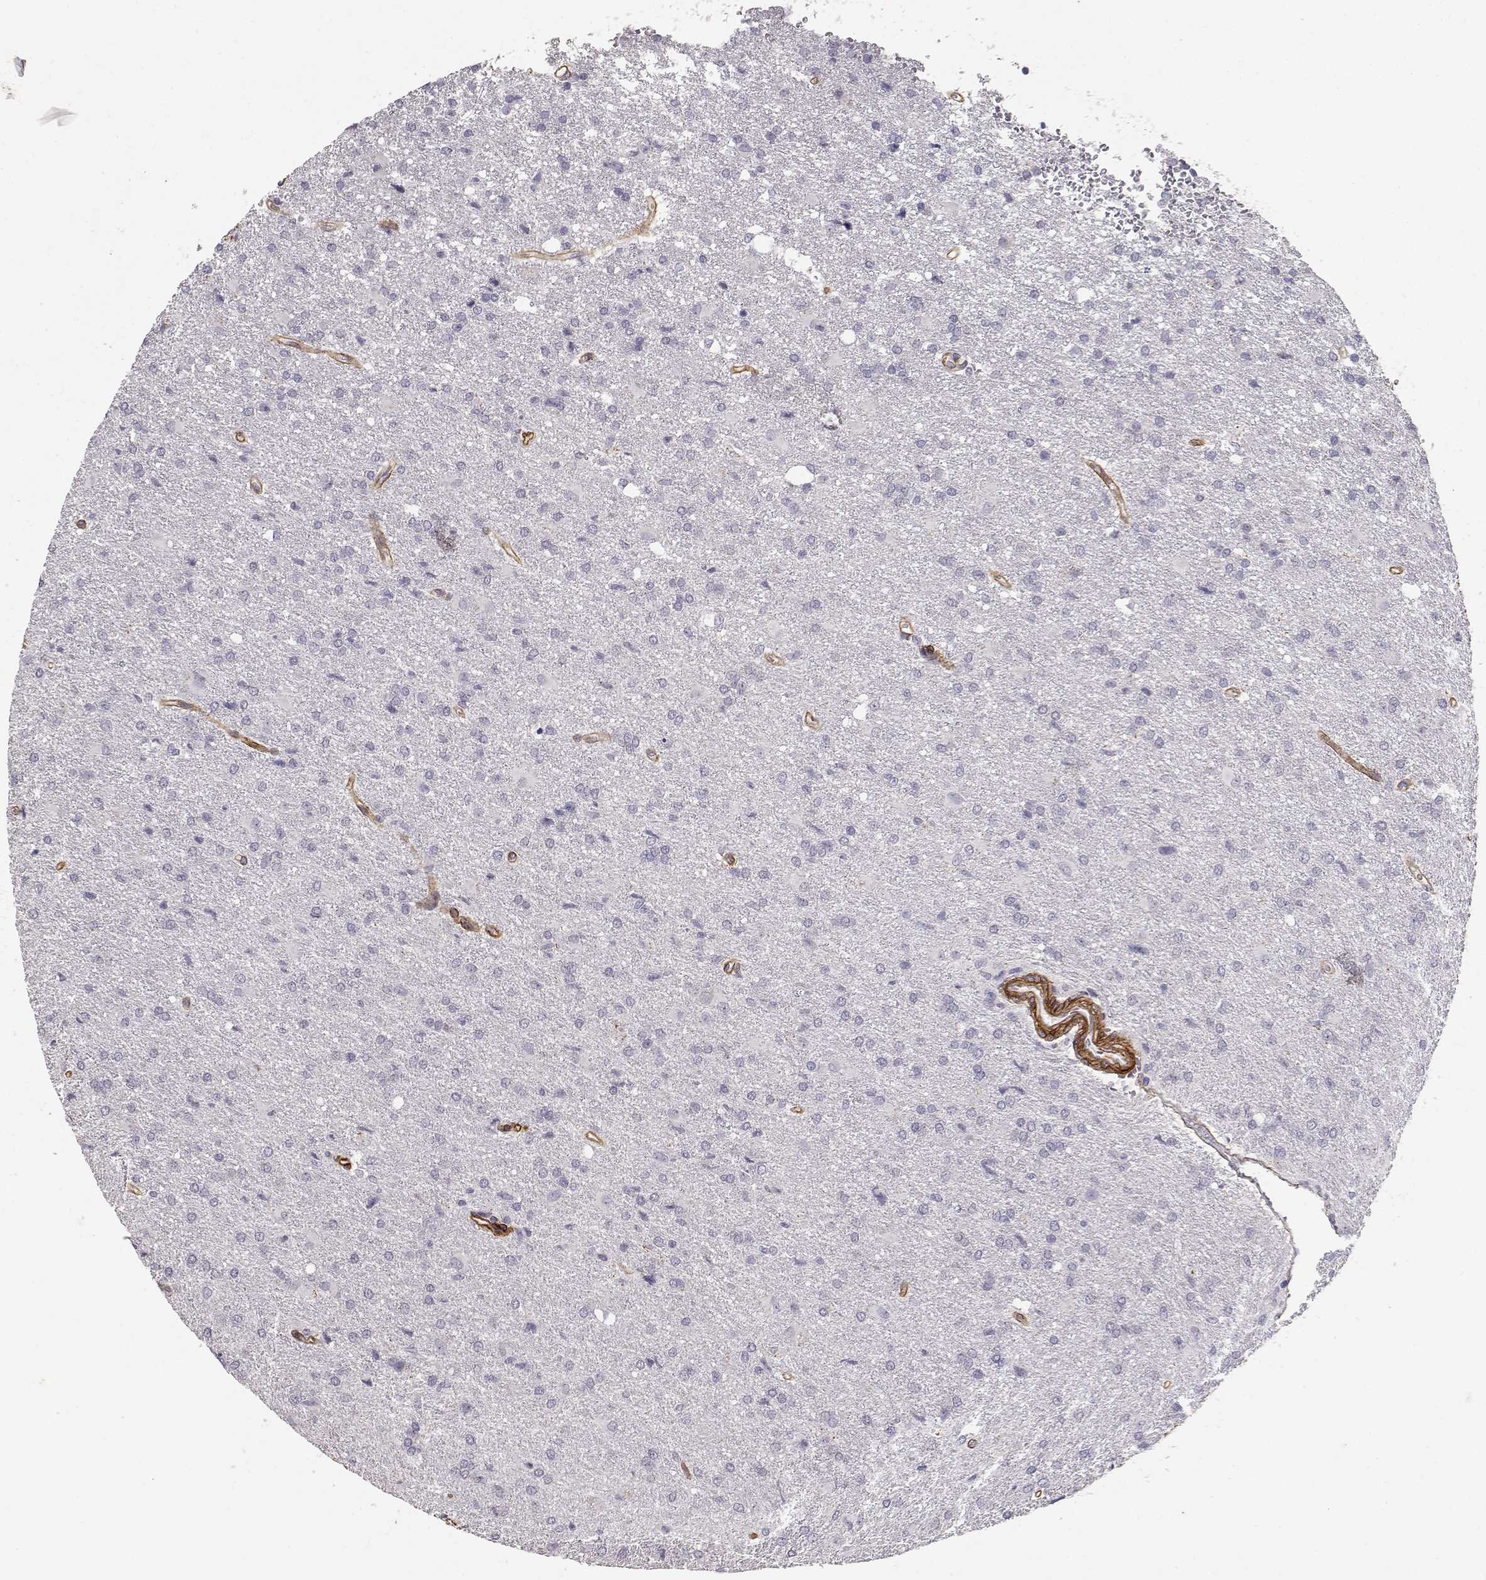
{"staining": {"intensity": "negative", "quantity": "none", "location": "none"}, "tissue": "glioma", "cell_type": "Tumor cells", "image_type": "cancer", "snomed": [{"axis": "morphology", "description": "Glioma, malignant, High grade"}, {"axis": "topography", "description": "Brain"}], "caption": "IHC of glioma displays no expression in tumor cells.", "gene": "LAMA5", "patient": {"sex": "male", "age": 68}}